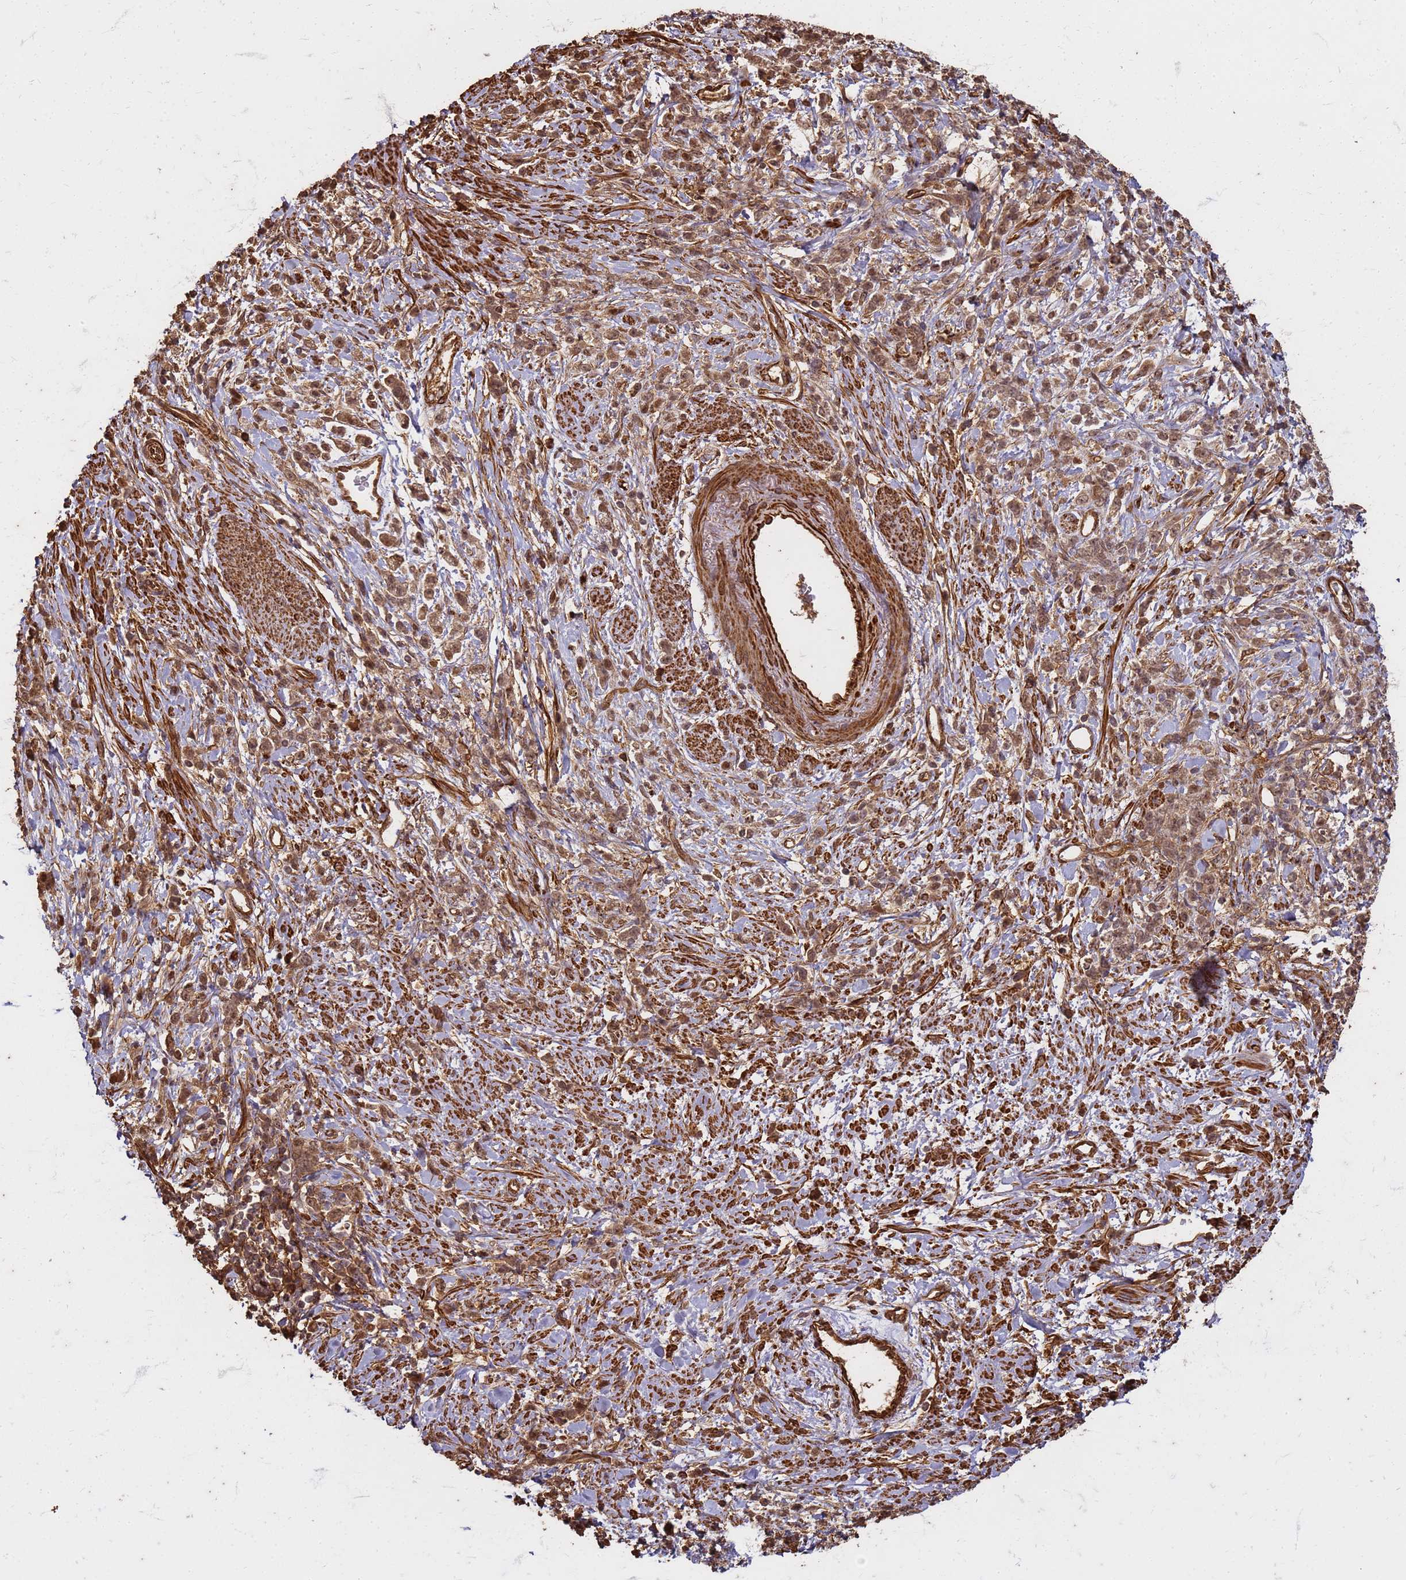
{"staining": {"intensity": "weak", "quantity": ">75%", "location": "cytoplasmic/membranous,nuclear"}, "tissue": "stomach cancer", "cell_type": "Tumor cells", "image_type": "cancer", "snomed": [{"axis": "morphology", "description": "Adenocarcinoma, NOS"}, {"axis": "topography", "description": "Stomach"}], "caption": "Immunohistochemical staining of stomach cancer exhibits low levels of weak cytoplasmic/membranous and nuclear staining in about >75% of tumor cells. (Stains: DAB in brown, nuclei in blue, Microscopy: brightfield microscopy at high magnification).", "gene": "KIF26A", "patient": {"sex": "female", "age": 60}}